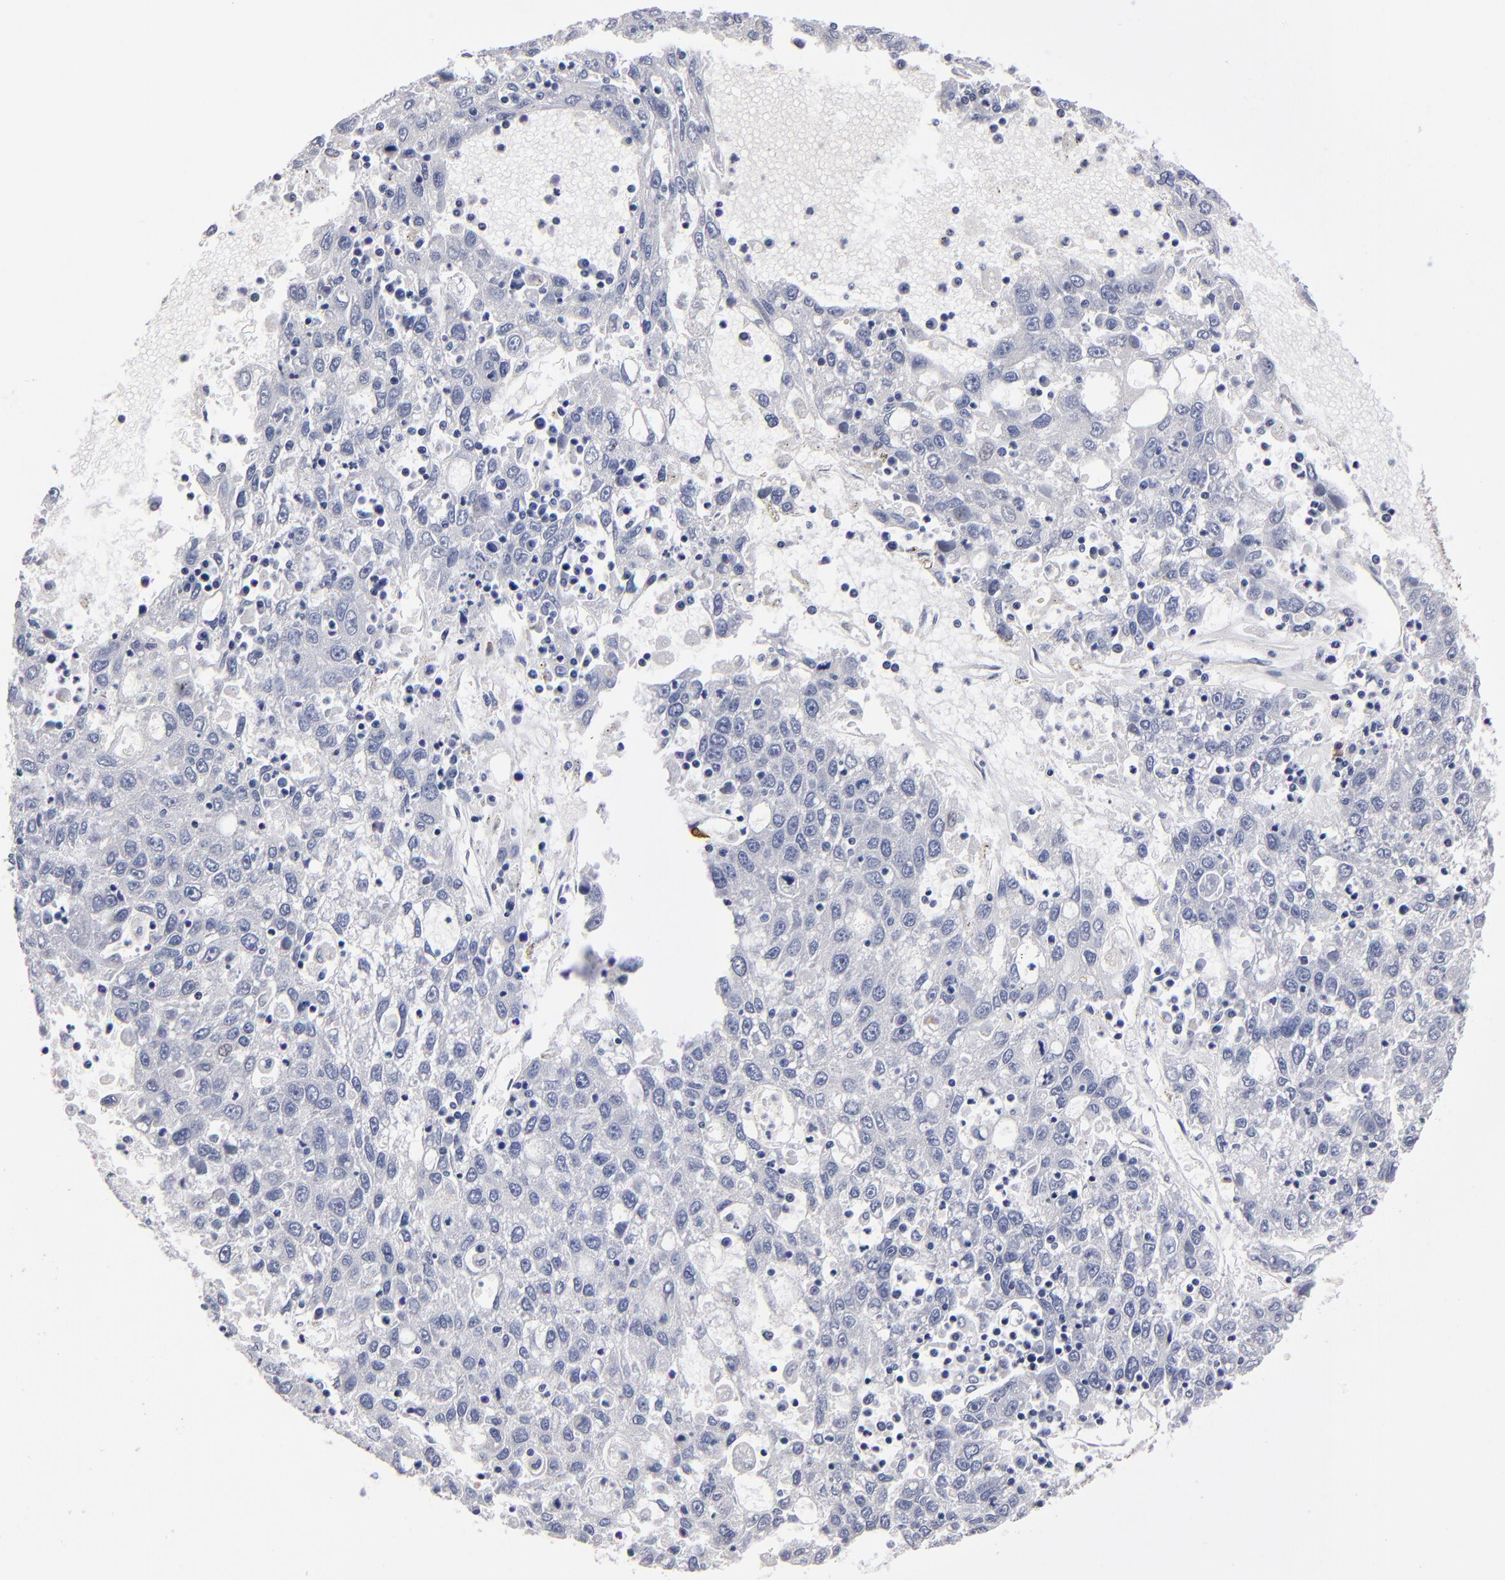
{"staining": {"intensity": "negative", "quantity": "none", "location": "none"}, "tissue": "liver cancer", "cell_type": "Tumor cells", "image_type": "cancer", "snomed": [{"axis": "morphology", "description": "Carcinoma, Hepatocellular, NOS"}, {"axis": "topography", "description": "Liver"}], "caption": "Human liver hepatocellular carcinoma stained for a protein using IHC exhibits no staining in tumor cells.", "gene": "FABP4", "patient": {"sex": "male", "age": 49}}